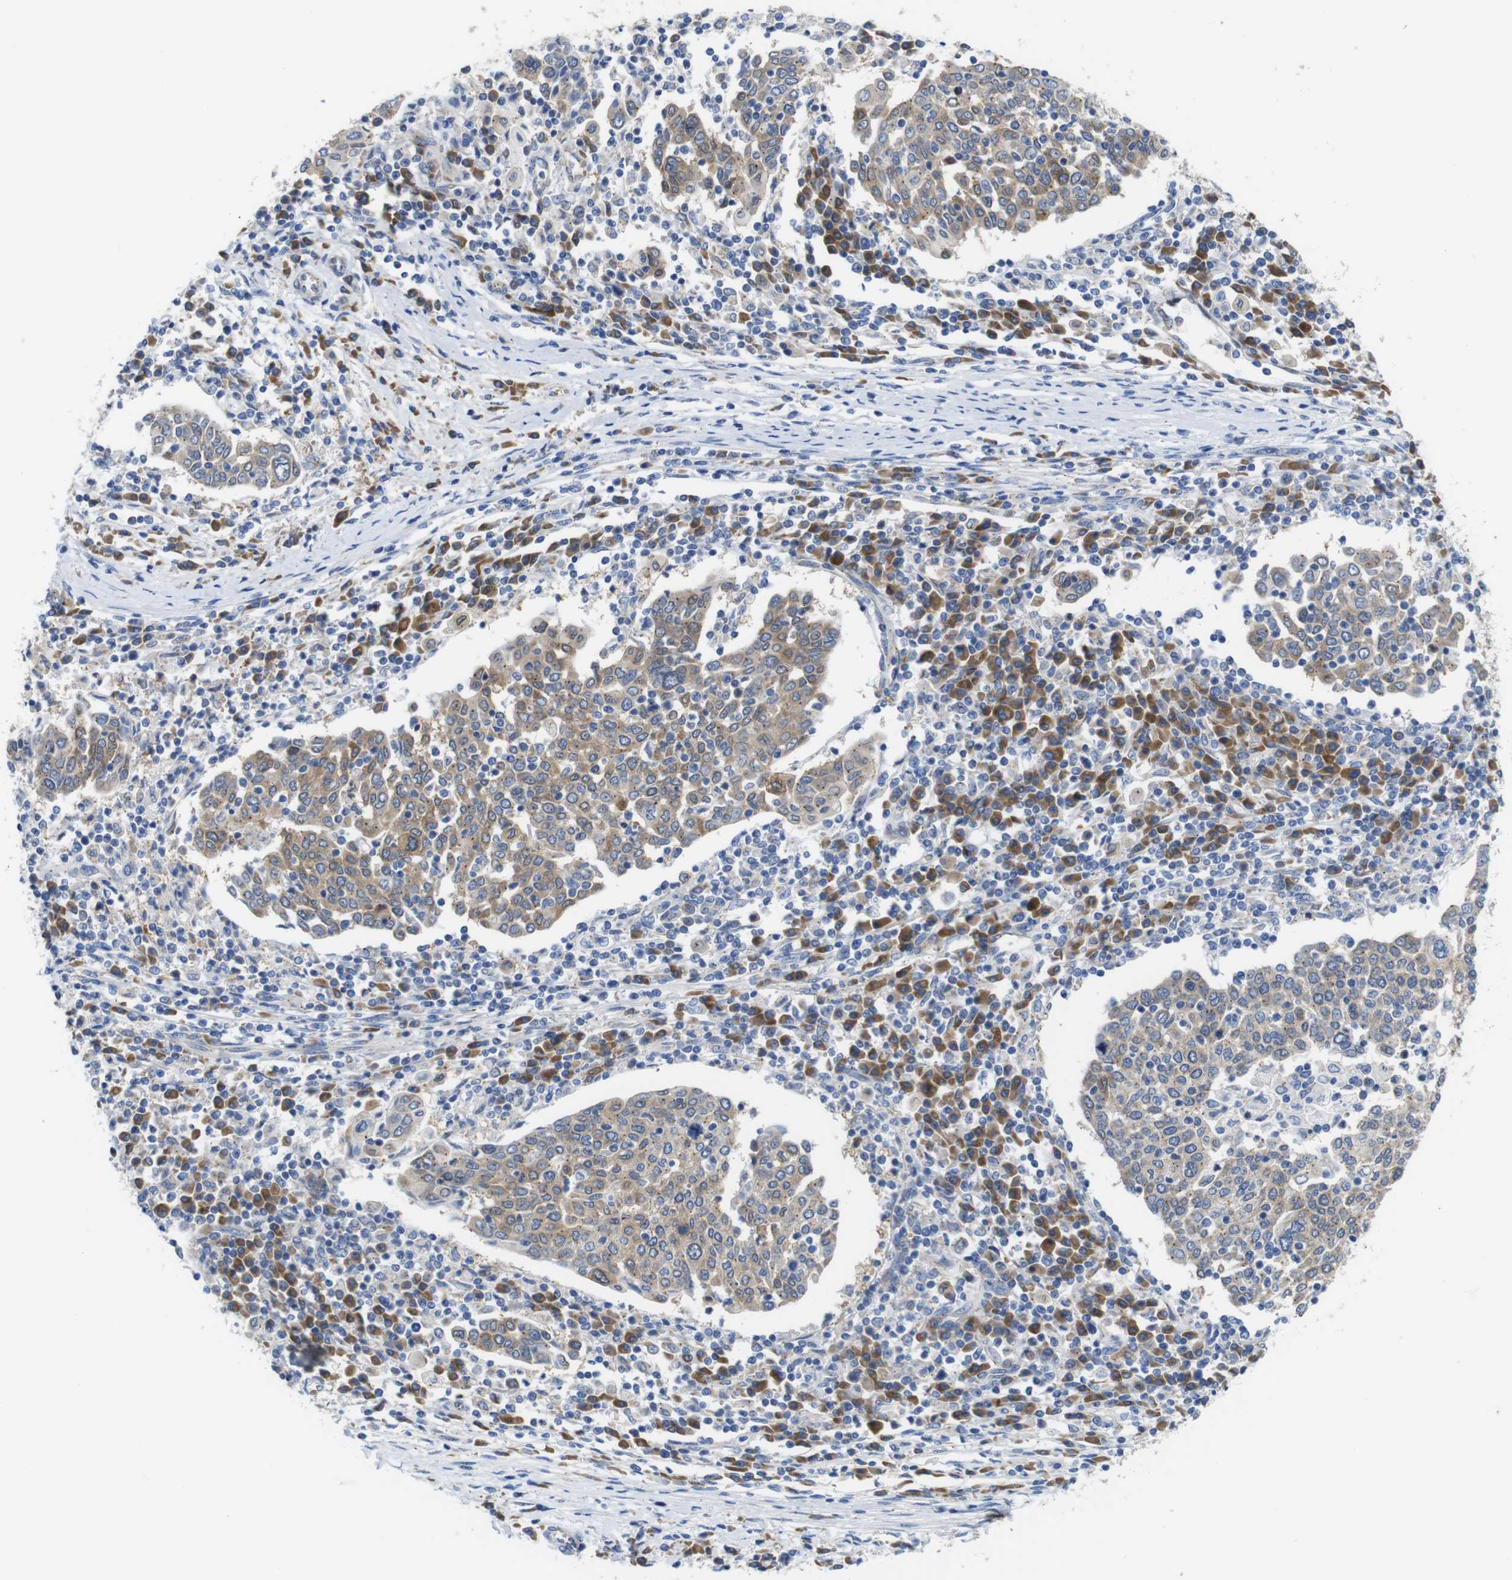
{"staining": {"intensity": "weak", "quantity": "25%-75%", "location": "cytoplasmic/membranous"}, "tissue": "cervical cancer", "cell_type": "Tumor cells", "image_type": "cancer", "snomed": [{"axis": "morphology", "description": "Squamous cell carcinoma, NOS"}, {"axis": "topography", "description": "Cervix"}], "caption": "This micrograph reveals immunohistochemistry (IHC) staining of cervical cancer (squamous cell carcinoma), with low weak cytoplasmic/membranous expression in about 25%-75% of tumor cells.", "gene": "DDRGK1", "patient": {"sex": "female", "age": 40}}